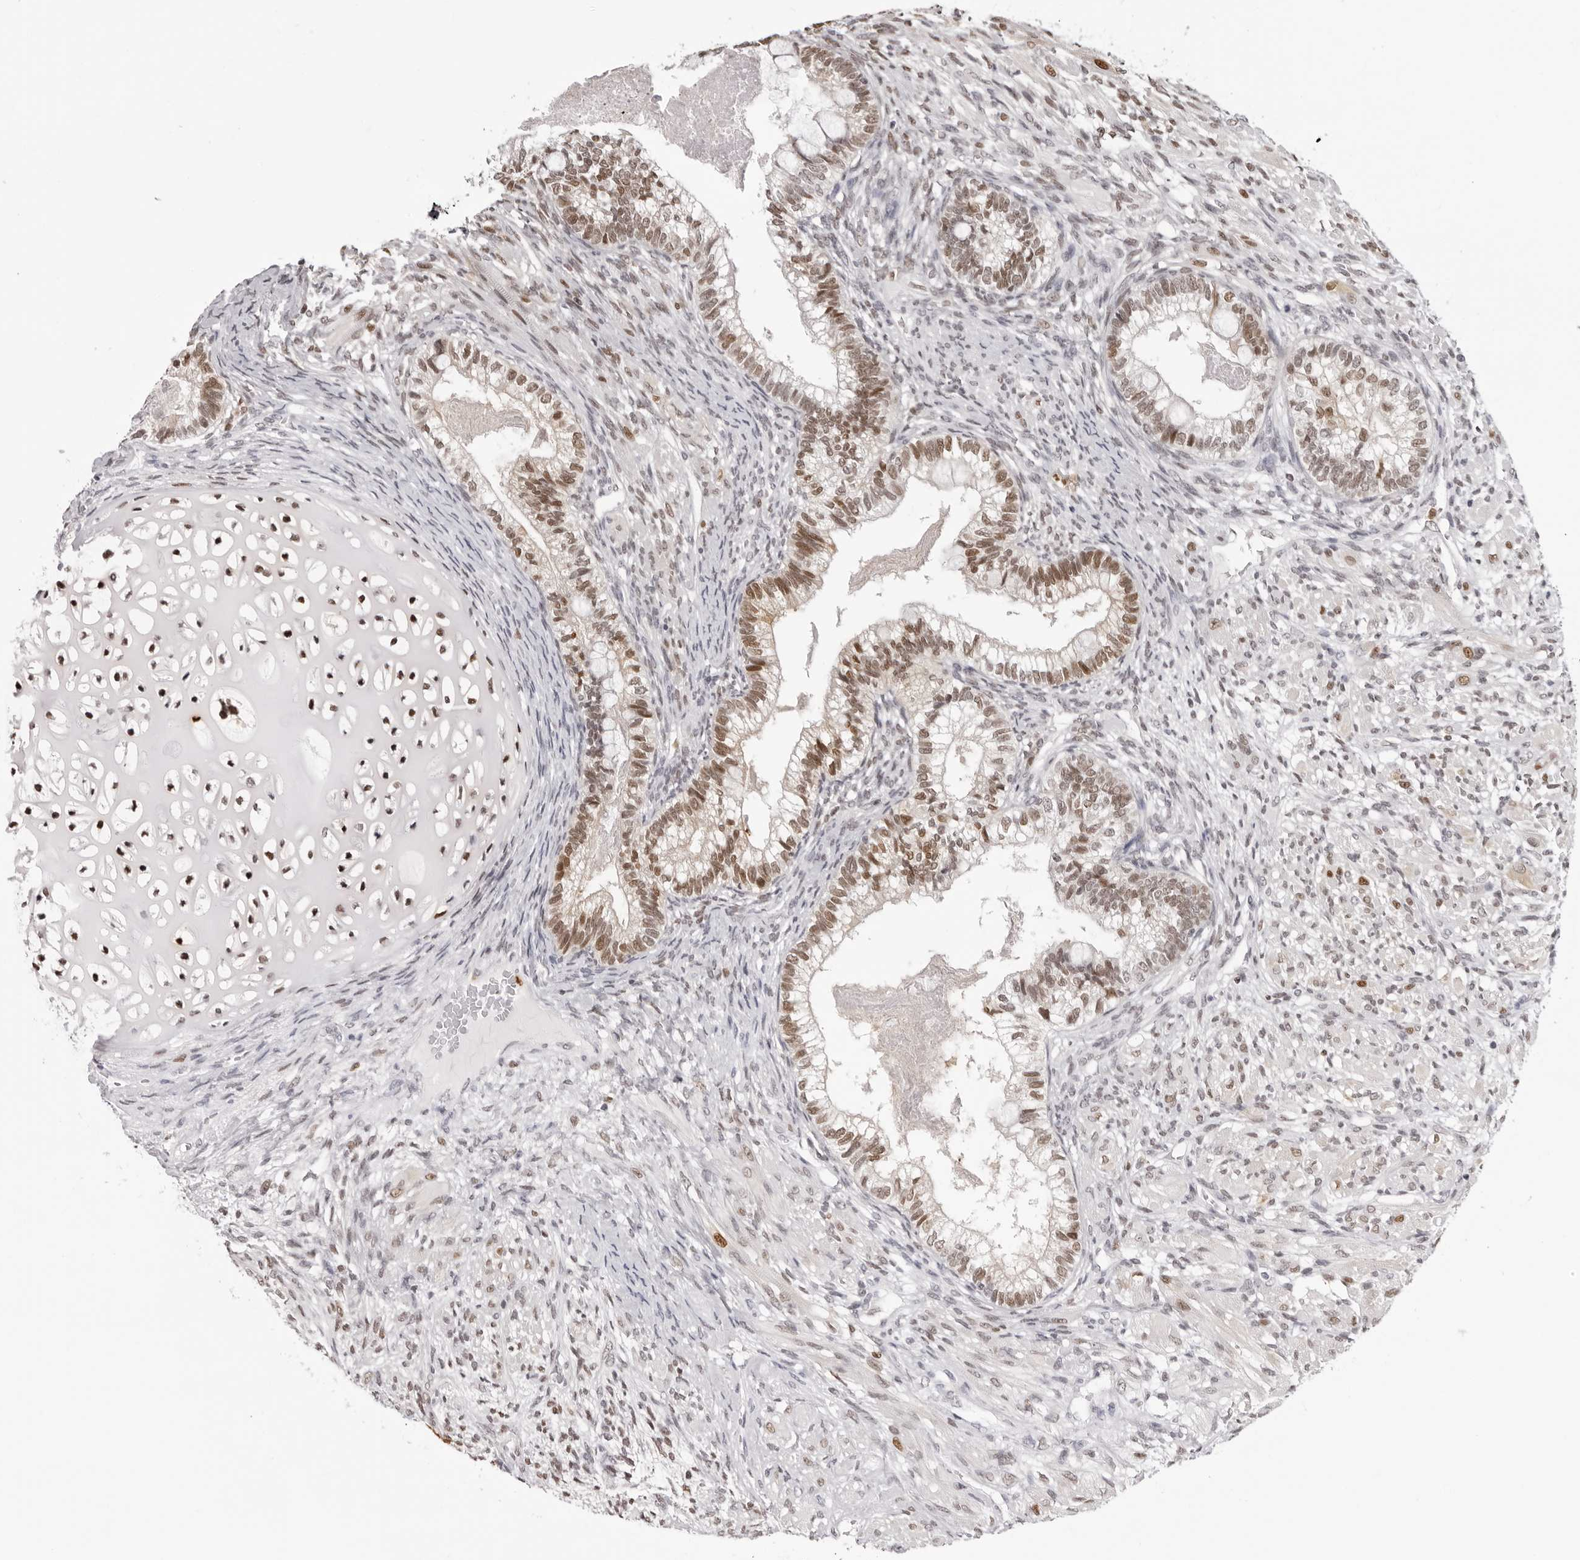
{"staining": {"intensity": "moderate", "quantity": ">75%", "location": "nuclear"}, "tissue": "testis cancer", "cell_type": "Tumor cells", "image_type": "cancer", "snomed": [{"axis": "morphology", "description": "Seminoma, NOS"}, {"axis": "morphology", "description": "Carcinoma, Embryonal, NOS"}, {"axis": "topography", "description": "Testis"}], "caption": "Approximately >75% of tumor cells in human embryonal carcinoma (testis) show moderate nuclear protein staining as visualized by brown immunohistochemical staining.", "gene": "HSPA4", "patient": {"sex": "male", "age": 28}}